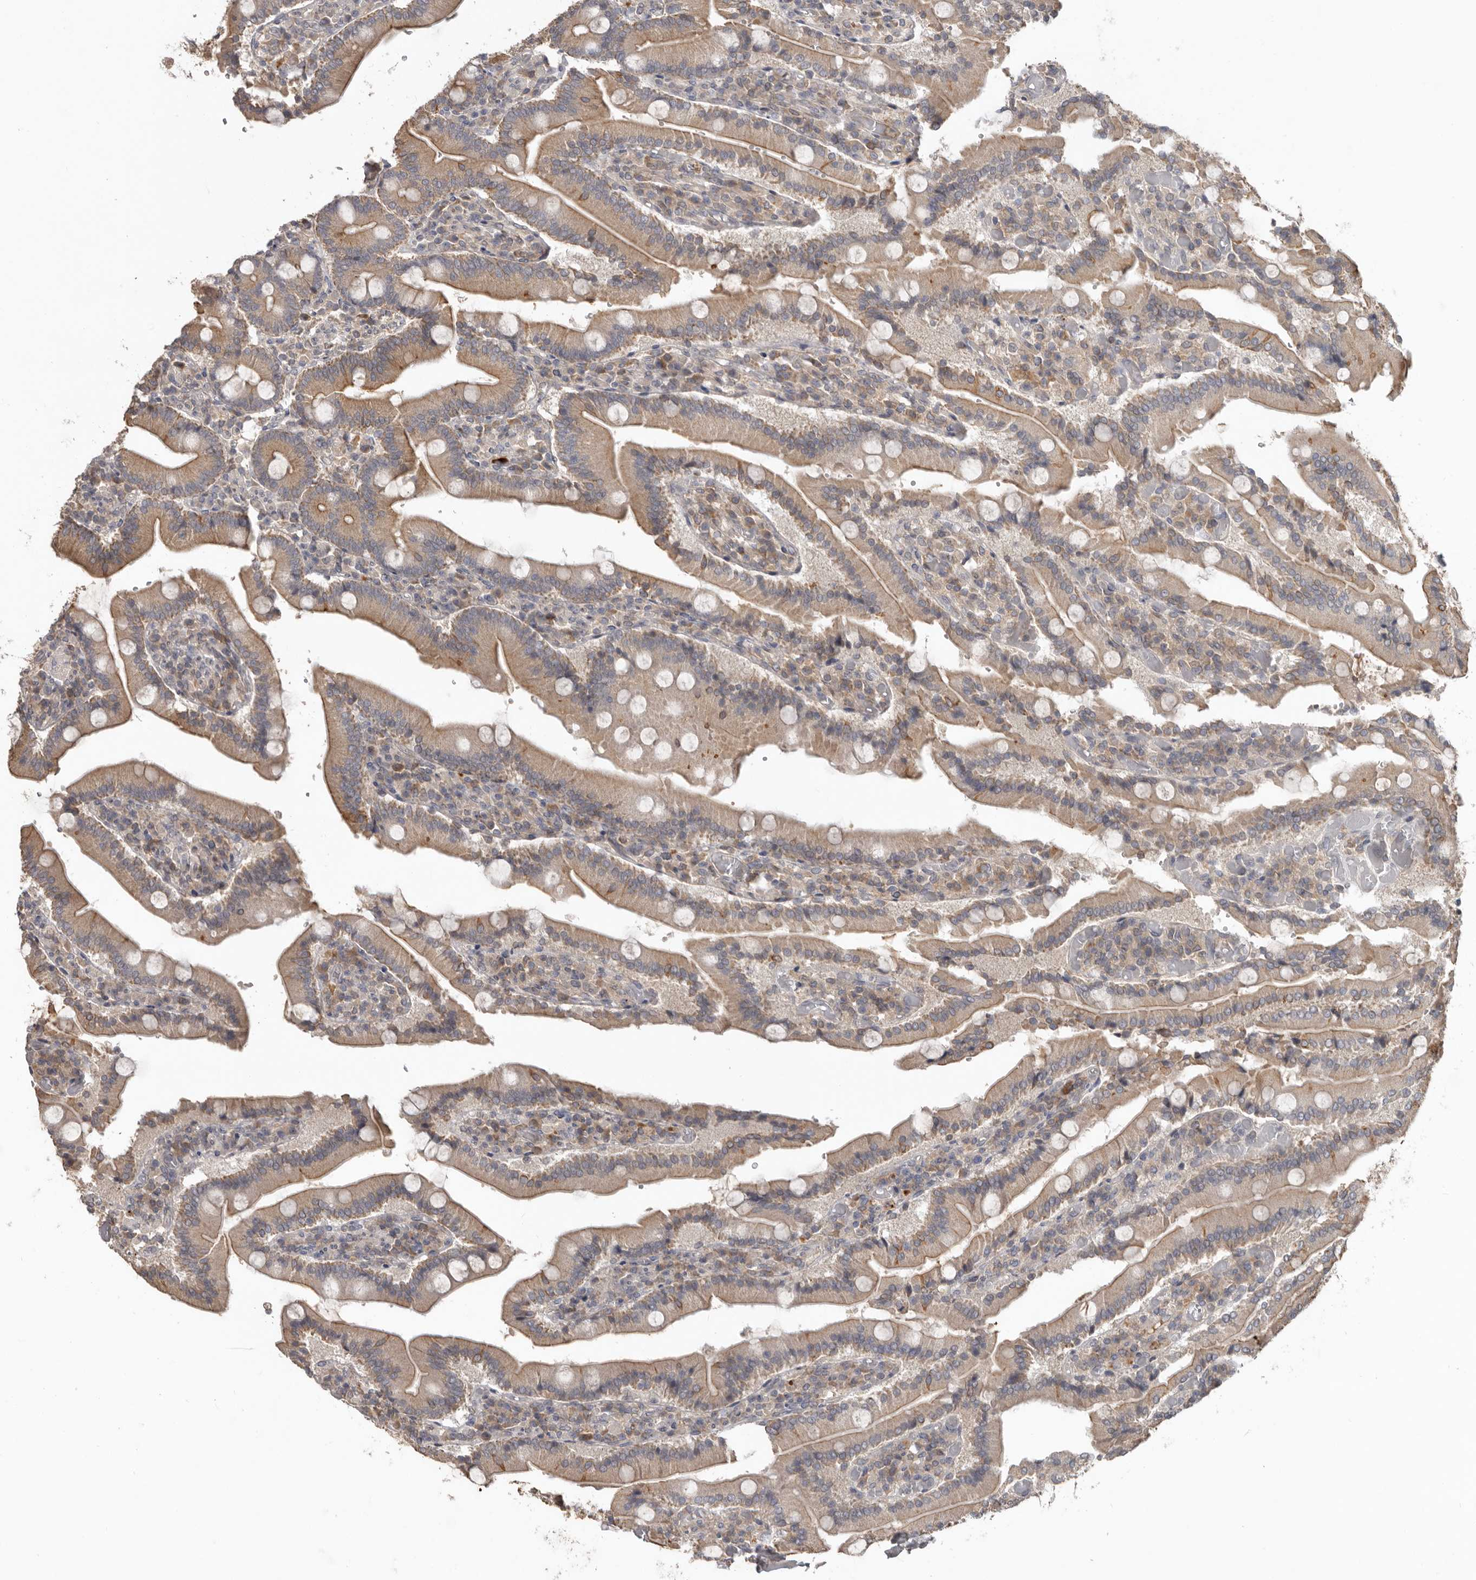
{"staining": {"intensity": "moderate", "quantity": ">75%", "location": "cytoplasmic/membranous"}, "tissue": "duodenum", "cell_type": "Glandular cells", "image_type": "normal", "snomed": [{"axis": "morphology", "description": "Normal tissue, NOS"}, {"axis": "topography", "description": "Duodenum"}], "caption": "Protein analysis of benign duodenum exhibits moderate cytoplasmic/membranous staining in approximately >75% of glandular cells.", "gene": "NMUR1", "patient": {"sex": "female", "age": 62}}